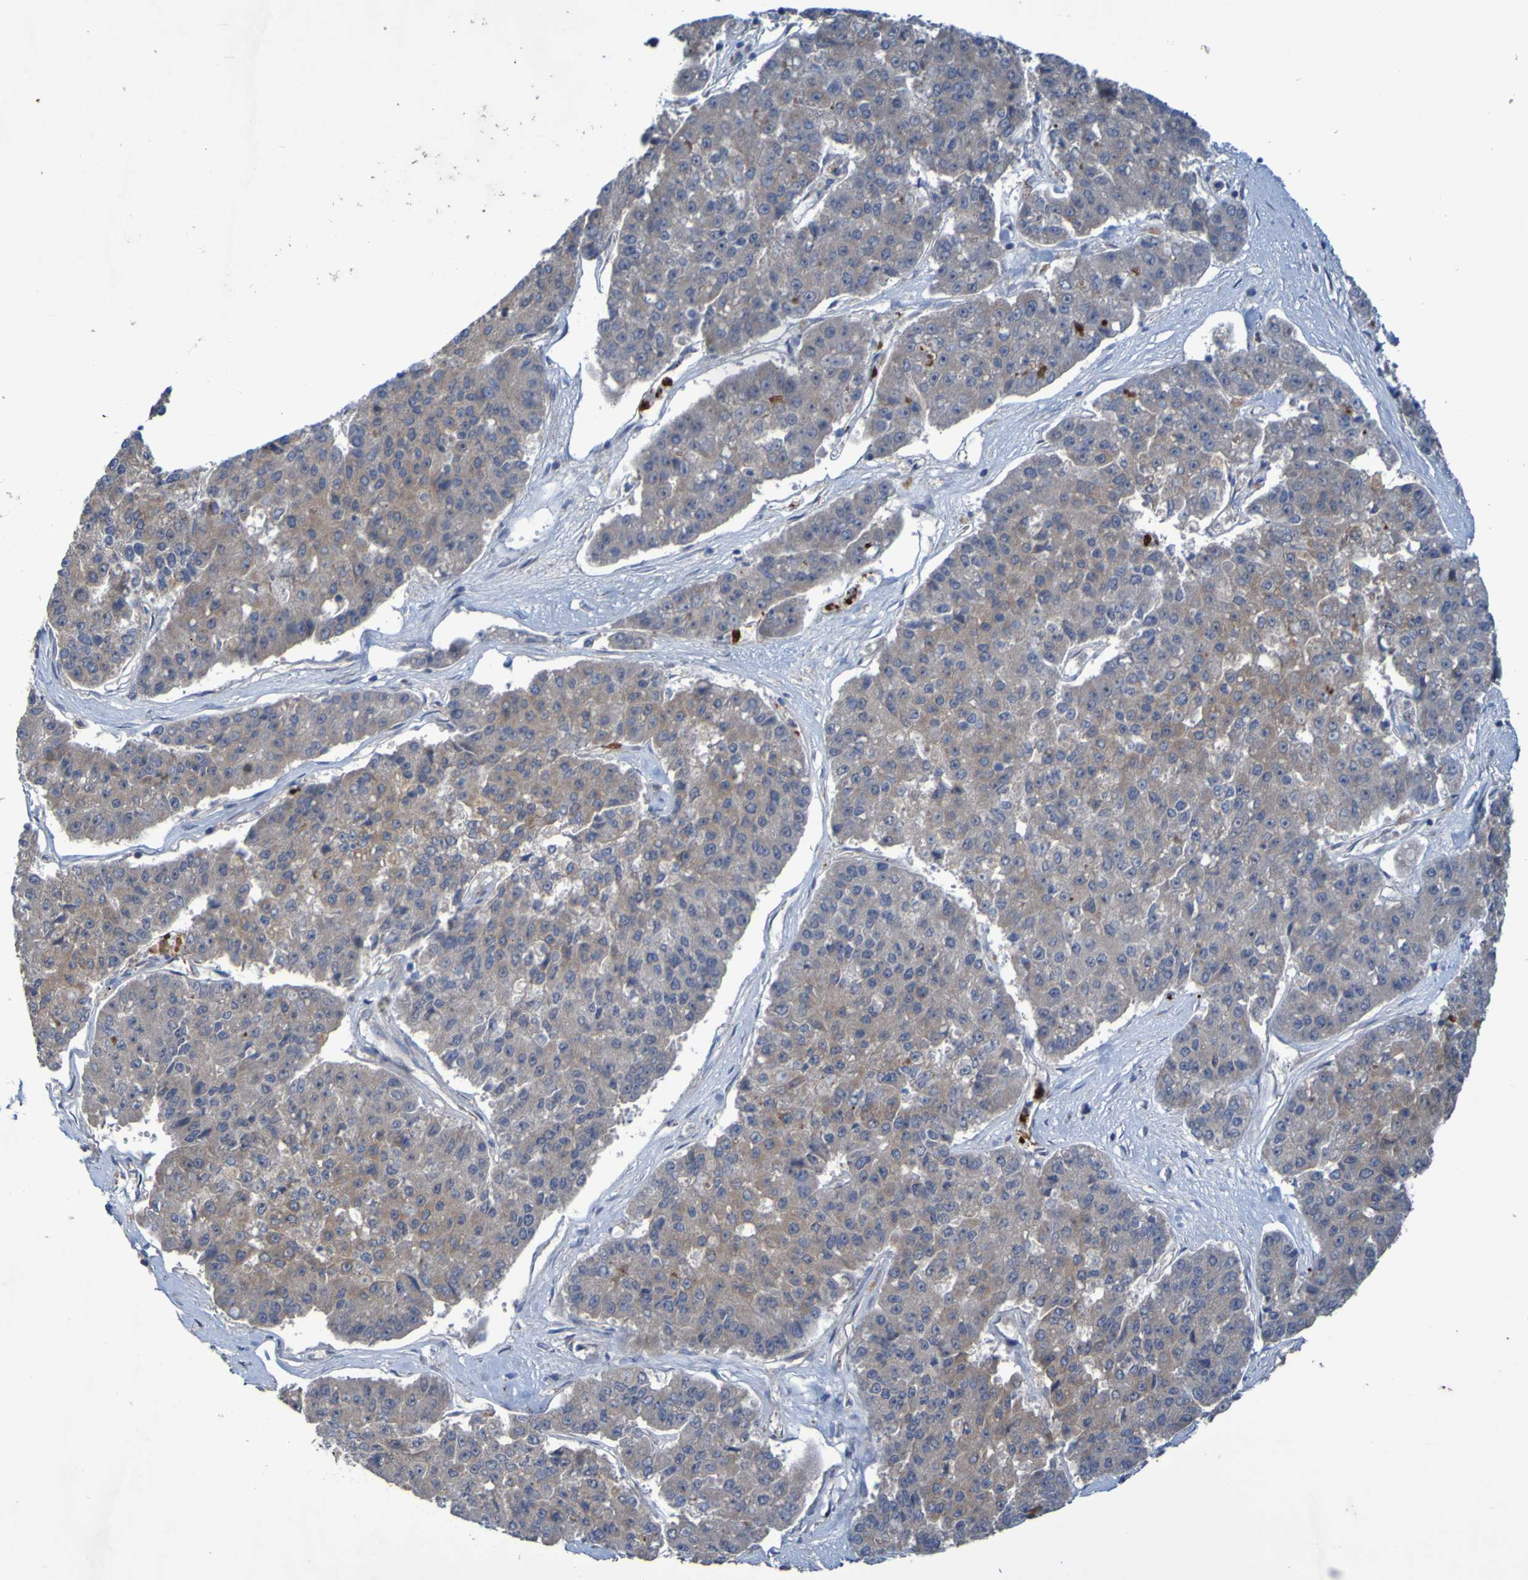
{"staining": {"intensity": "strong", "quantity": ">75%", "location": "cytoplasmic/membranous"}, "tissue": "pancreatic cancer", "cell_type": "Tumor cells", "image_type": "cancer", "snomed": [{"axis": "morphology", "description": "Adenocarcinoma, NOS"}, {"axis": "topography", "description": "Pancreas"}], "caption": "Immunohistochemistry micrograph of neoplastic tissue: human pancreatic adenocarcinoma stained using immunohistochemistry (IHC) demonstrates high levels of strong protein expression localized specifically in the cytoplasmic/membranous of tumor cells, appearing as a cytoplasmic/membranous brown color.", "gene": "ANGPT4", "patient": {"sex": "male", "age": 50}}